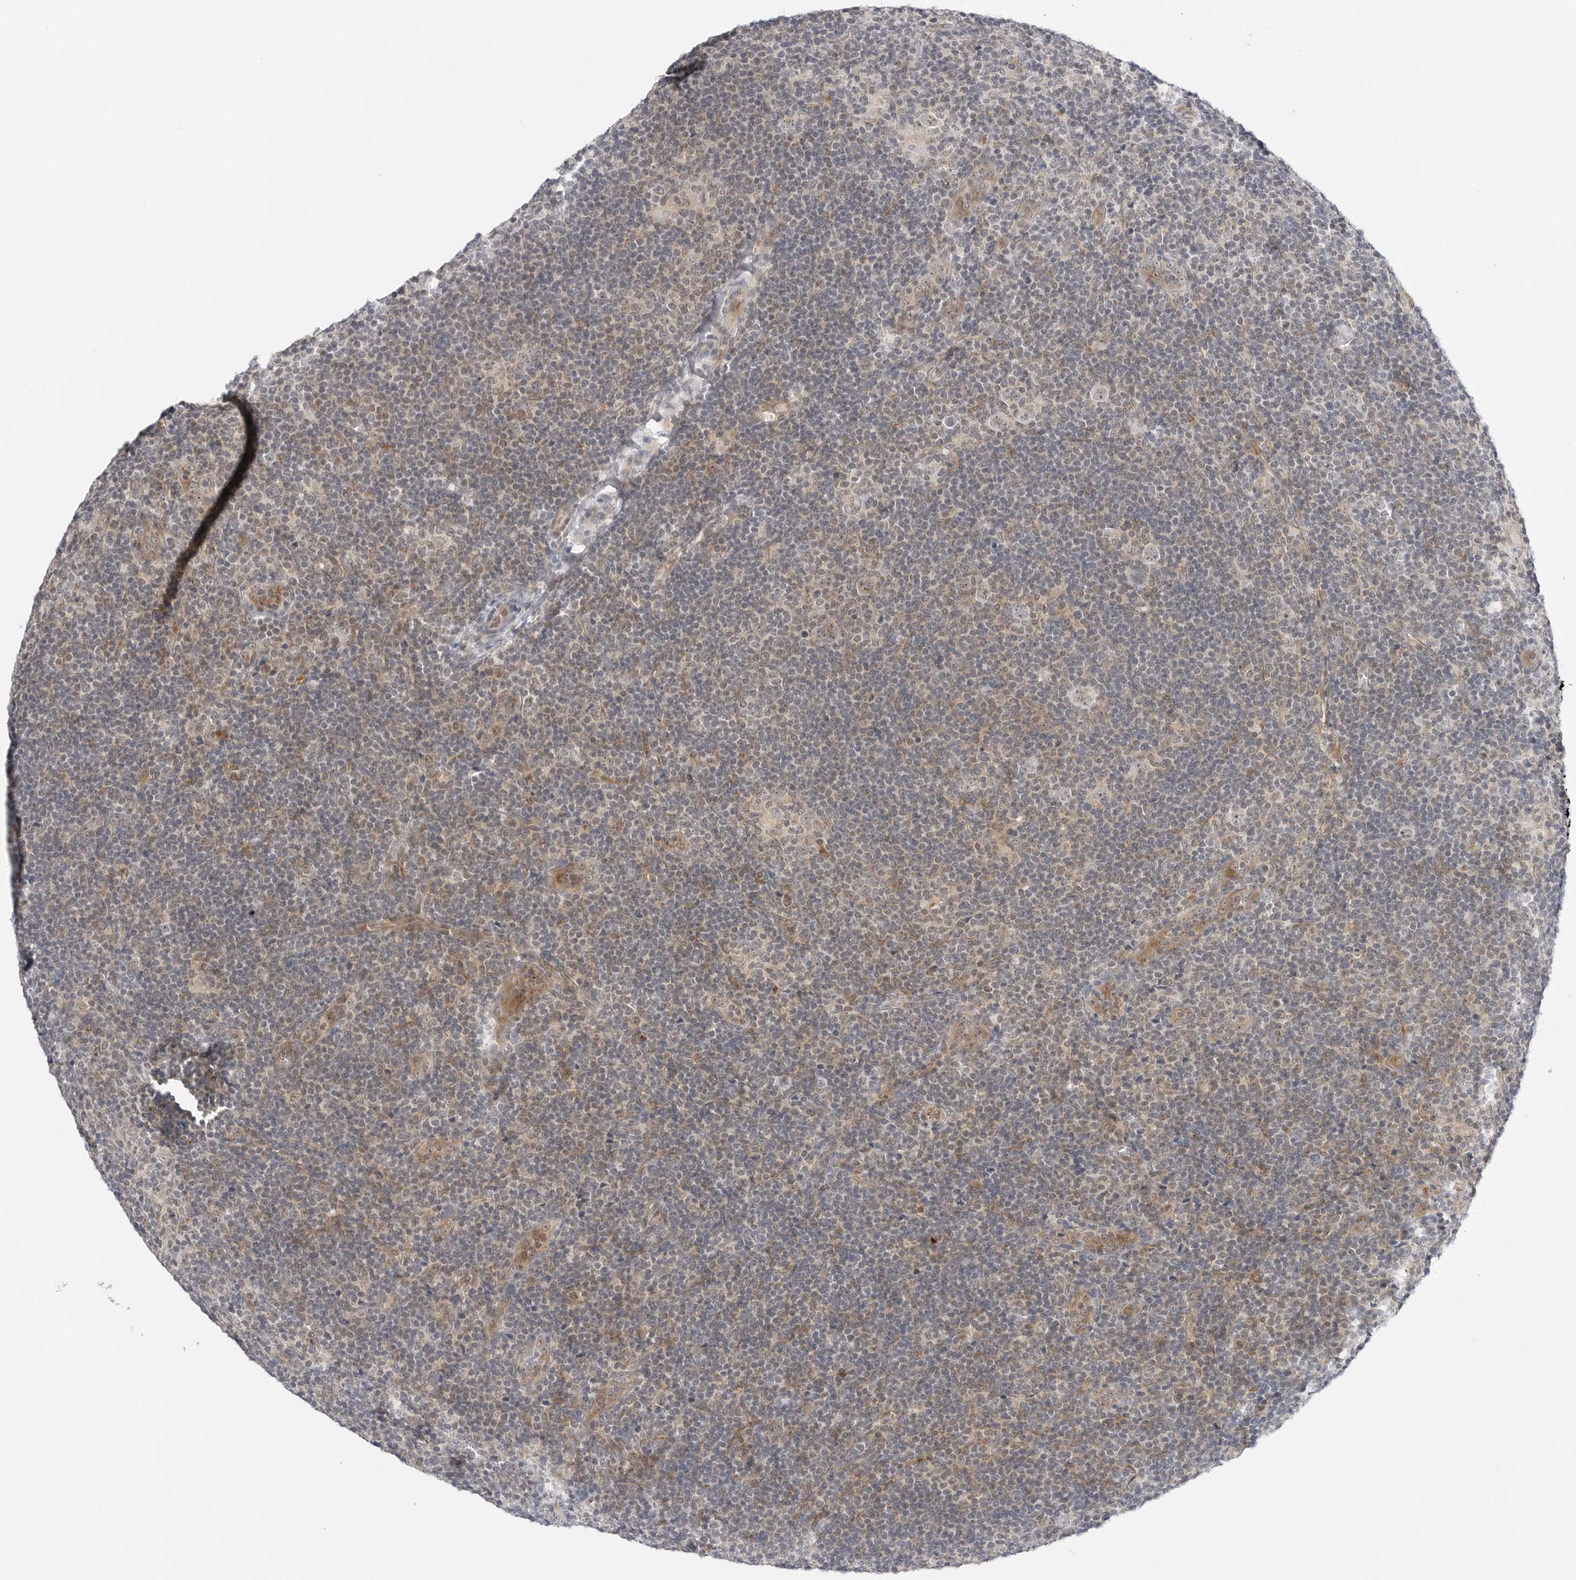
{"staining": {"intensity": "negative", "quantity": "none", "location": "none"}, "tissue": "lymphoma", "cell_type": "Tumor cells", "image_type": "cancer", "snomed": [{"axis": "morphology", "description": "Hodgkin's disease, NOS"}, {"axis": "topography", "description": "Lymph node"}], "caption": "DAB immunohistochemical staining of human lymphoma displays no significant expression in tumor cells.", "gene": "MAP2K5", "patient": {"sex": "female", "age": 57}}